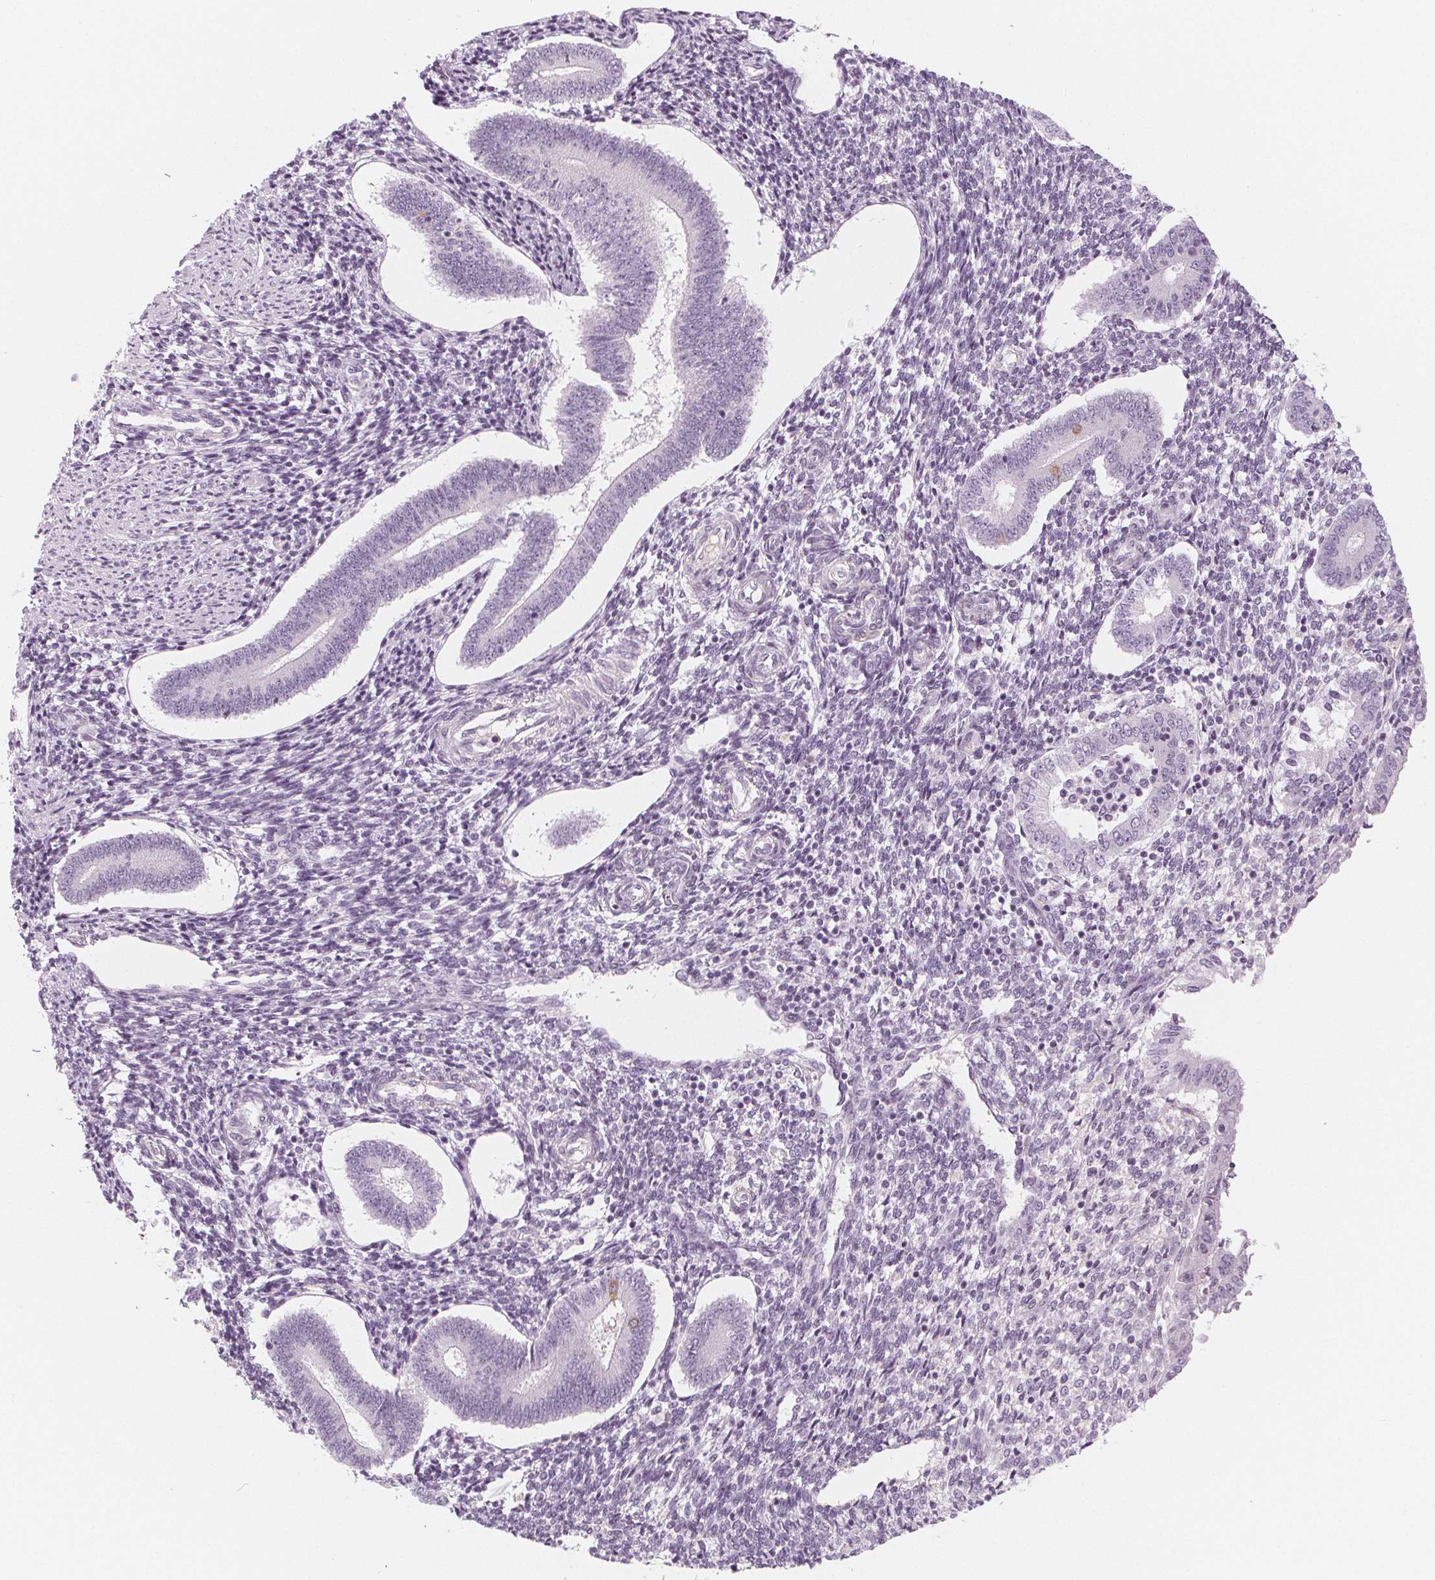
{"staining": {"intensity": "negative", "quantity": "none", "location": "none"}, "tissue": "endometrium", "cell_type": "Cells in endometrial stroma", "image_type": "normal", "snomed": [{"axis": "morphology", "description": "Normal tissue, NOS"}, {"axis": "topography", "description": "Endometrium"}], "caption": "High power microscopy histopathology image of an immunohistochemistry micrograph of unremarkable endometrium, revealing no significant staining in cells in endometrial stroma.", "gene": "MAP1A", "patient": {"sex": "female", "age": 40}}